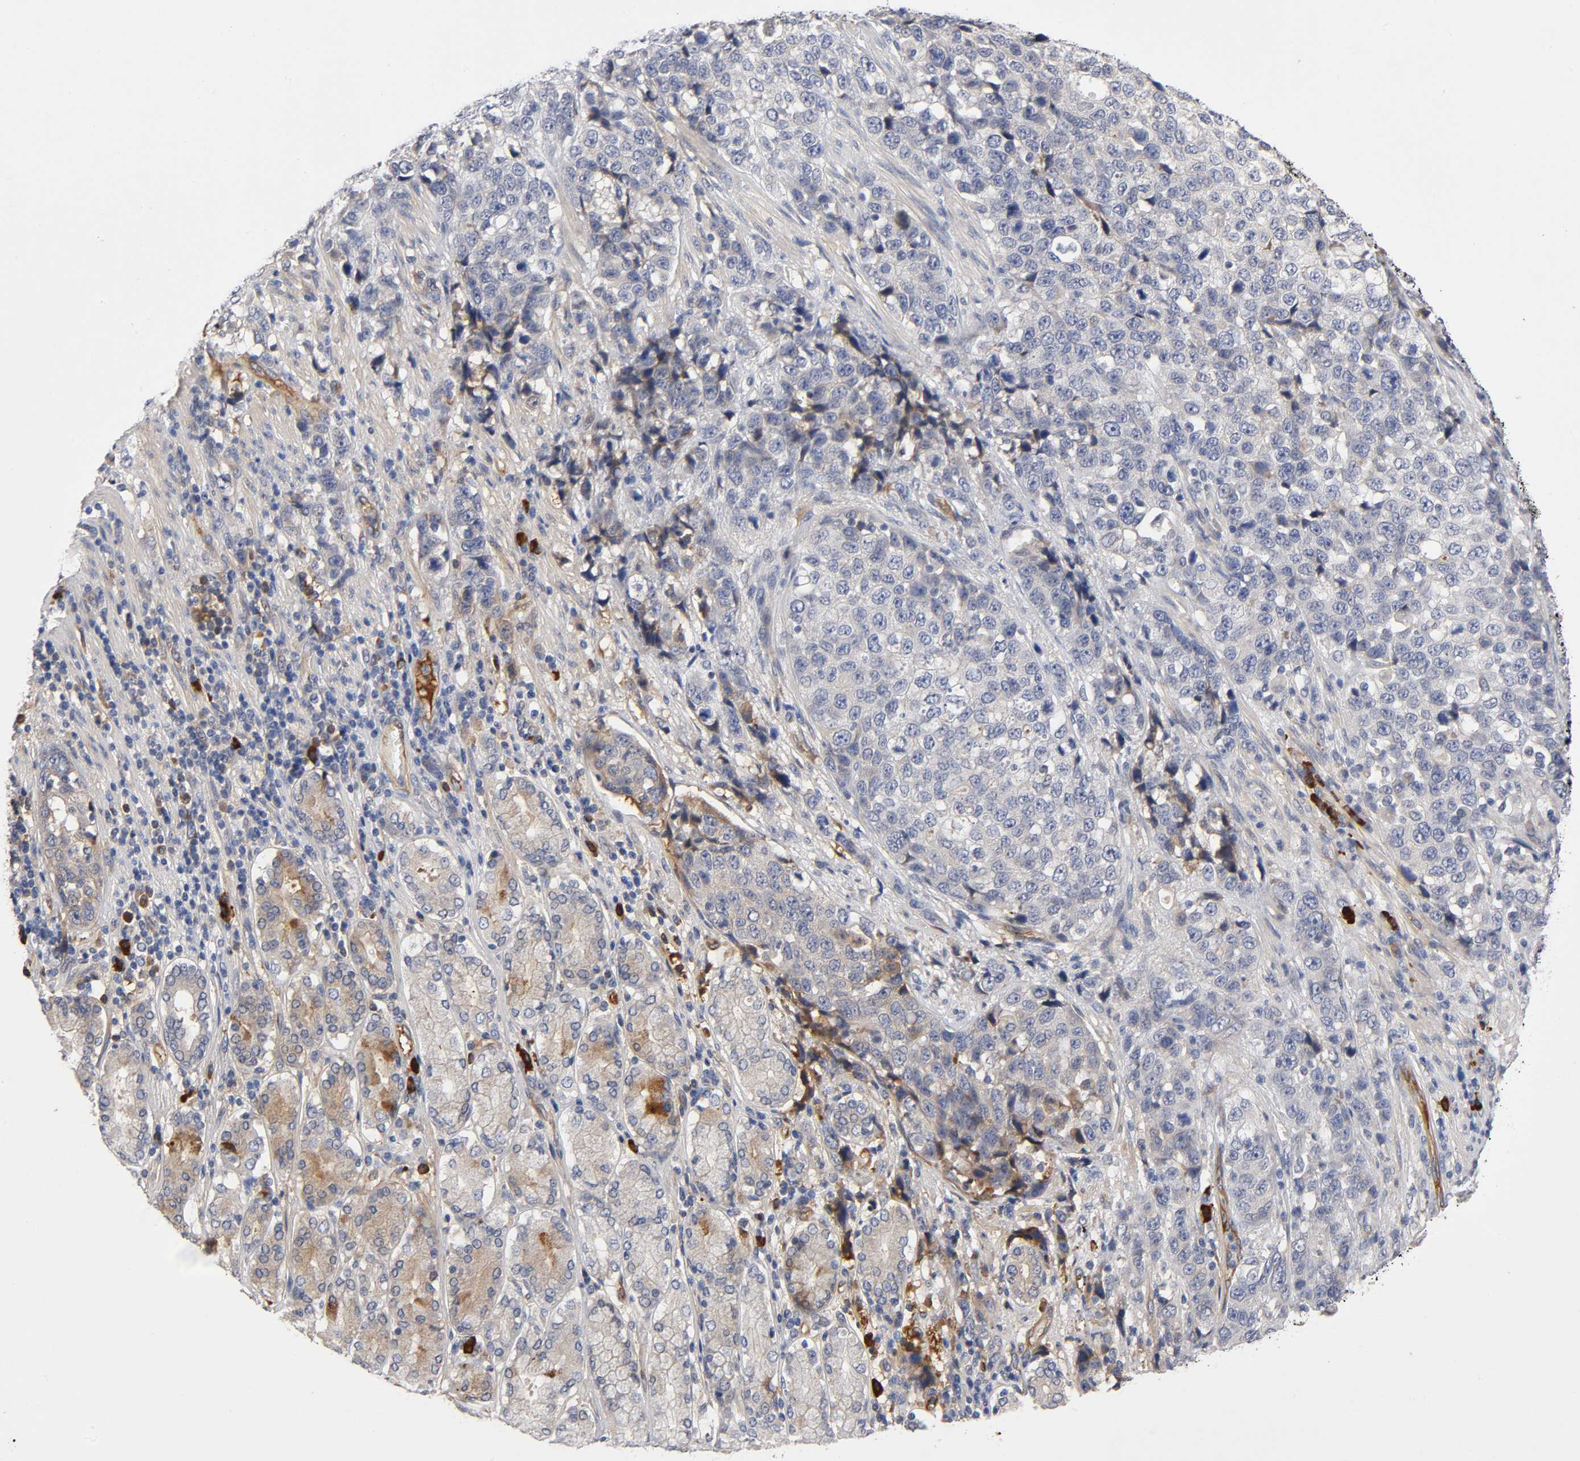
{"staining": {"intensity": "weak", "quantity": "25%-75%", "location": "cytoplasmic/membranous"}, "tissue": "stomach cancer", "cell_type": "Tumor cells", "image_type": "cancer", "snomed": [{"axis": "morphology", "description": "Normal tissue, NOS"}, {"axis": "morphology", "description": "Adenocarcinoma, NOS"}, {"axis": "topography", "description": "Stomach"}], "caption": "DAB immunohistochemical staining of human adenocarcinoma (stomach) shows weak cytoplasmic/membranous protein expression in about 25%-75% of tumor cells.", "gene": "NOVA1", "patient": {"sex": "male", "age": 48}}